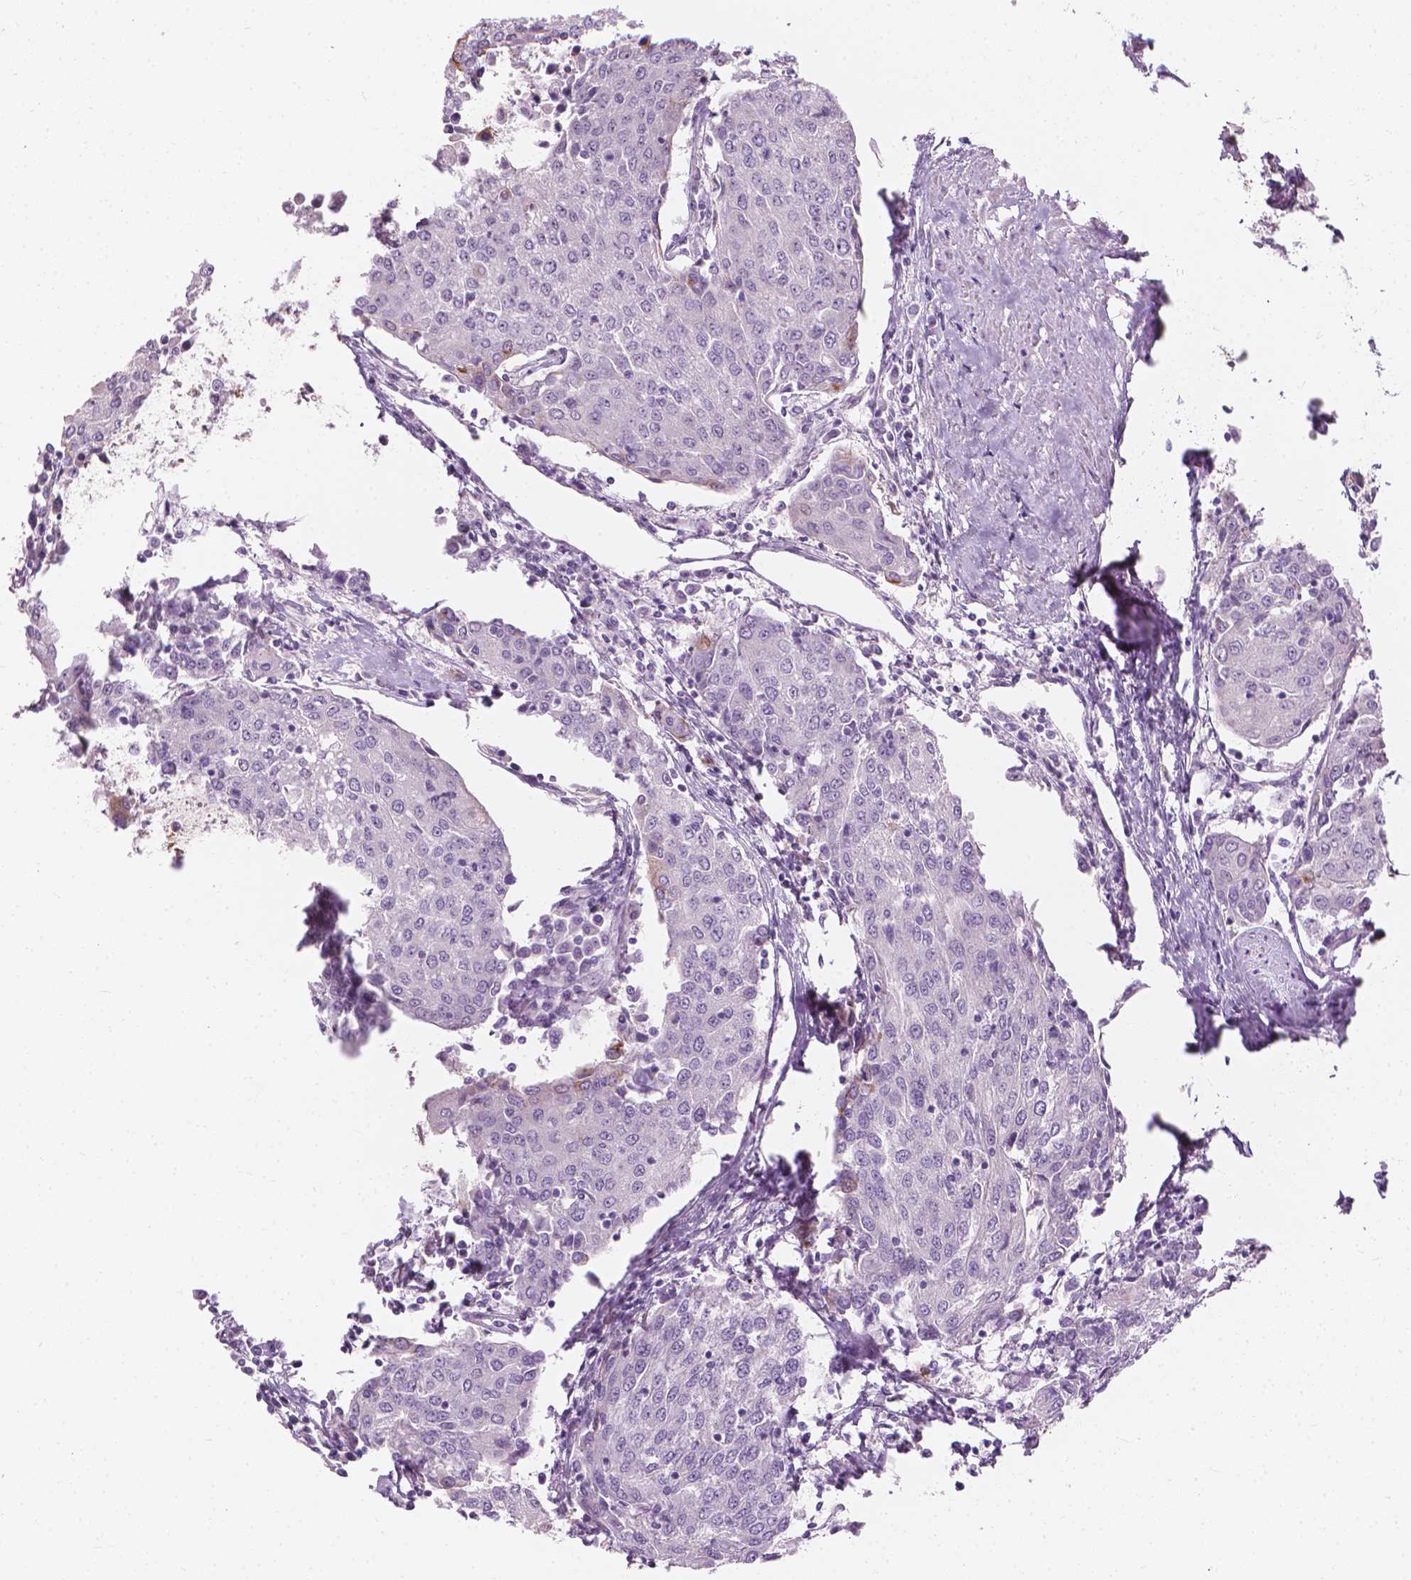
{"staining": {"intensity": "negative", "quantity": "none", "location": "none"}, "tissue": "urothelial cancer", "cell_type": "Tumor cells", "image_type": "cancer", "snomed": [{"axis": "morphology", "description": "Urothelial carcinoma, High grade"}, {"axis": "topography", "description": "Urinary bladder"}], "caption": "Immunohistochemistry (IHC) image of neoplastic tissue: human urothelial carcinoma (high-grade) stained with DAB displays no significant protein positivity in tumor cells.", "gene": "GPRC5A", "patient": {"sex": "female", "age": 85}}